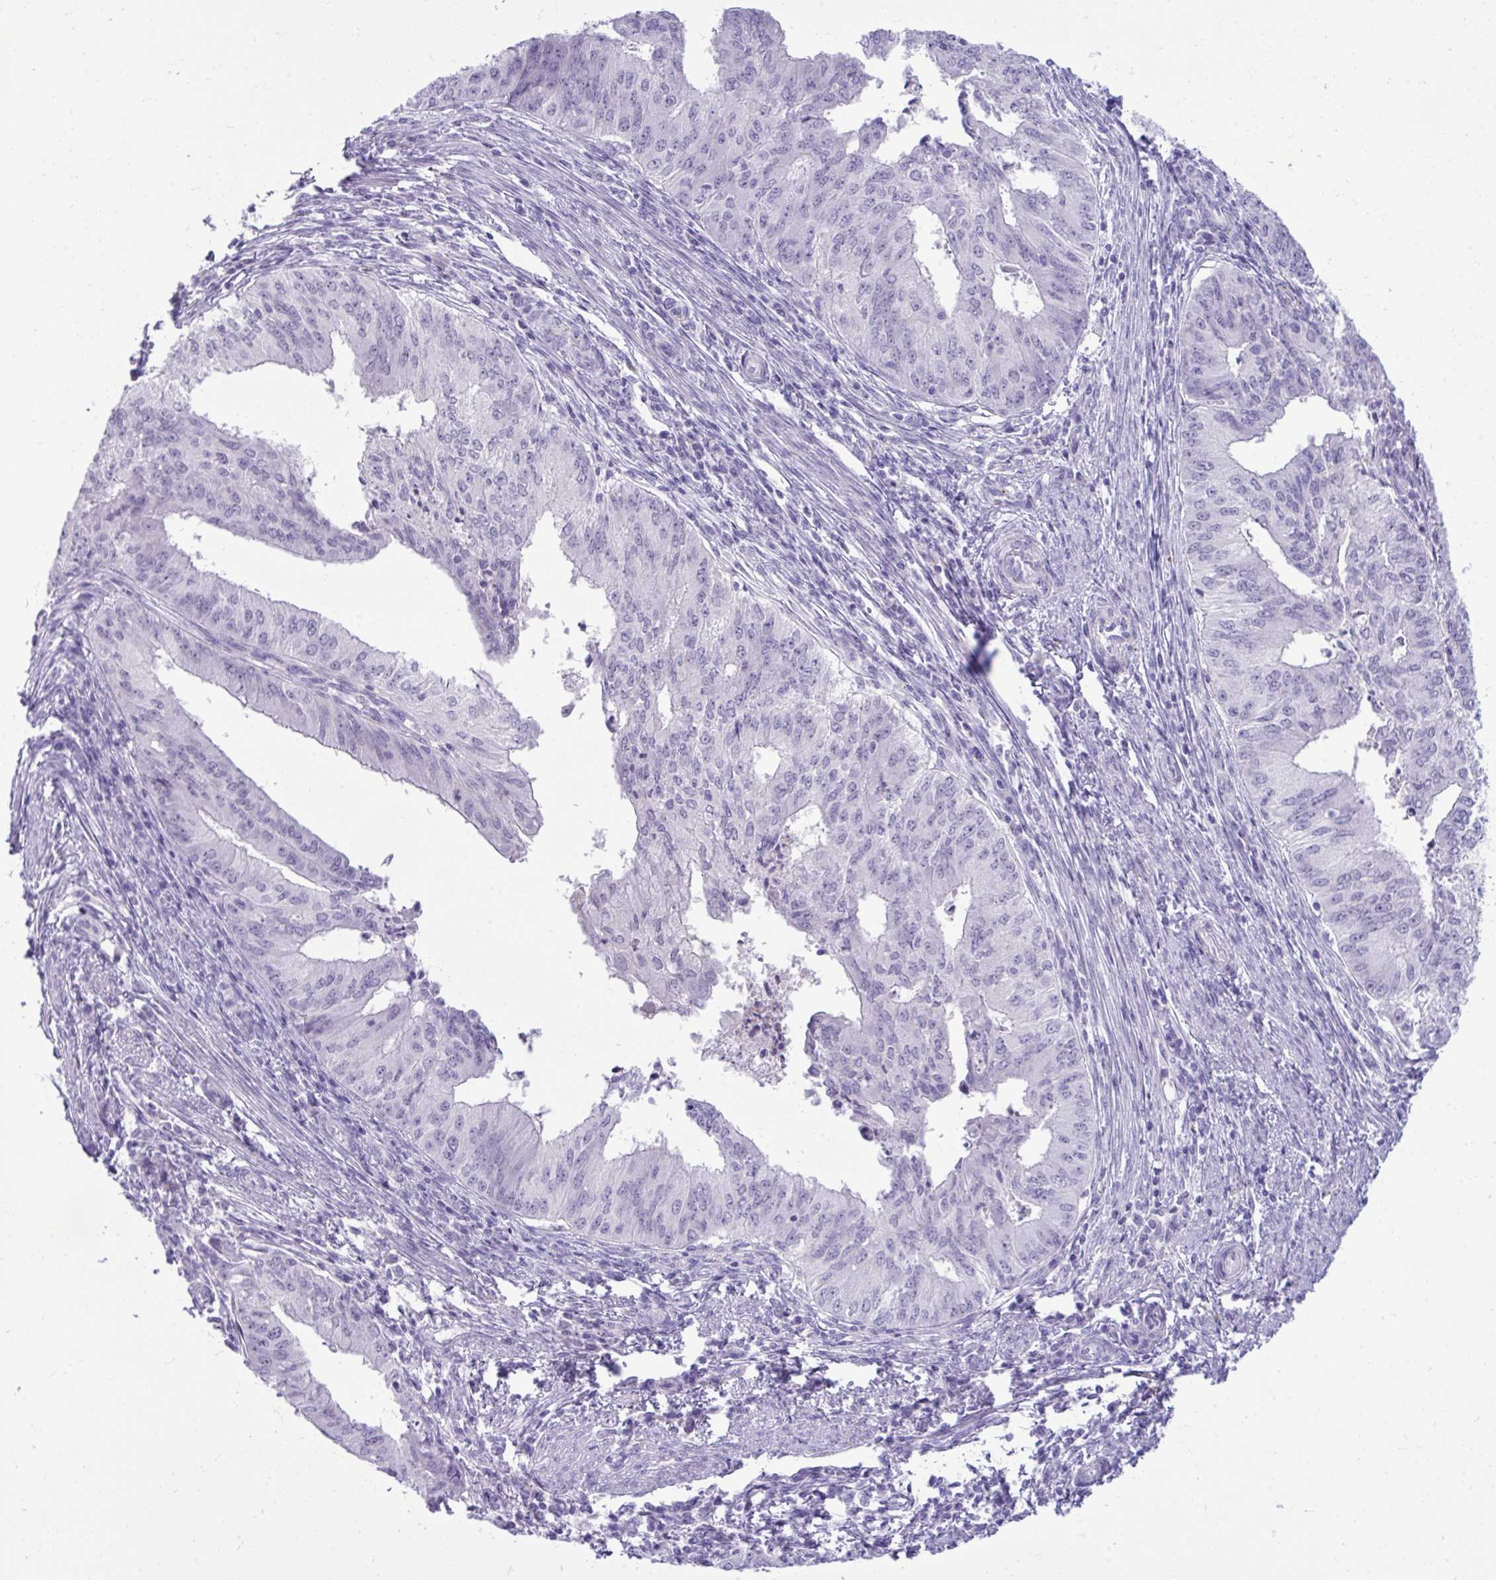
{"staining": {"intensity": "negative", "quantity": "none", "location": "none"}, "tissue": "endometrial cancer", "cell_type": "Tumor cells", "image_type": "cancer", "snomed": [{"axis": "morphology", "description": "Adenocarcinoma, NOS"}, {"axis": "topography", "description": "Endometrium"}], "caption": "DAB (3,3'-diaminobenzidine) immunohistochemical staining of endometrial adenocarcinoma exhibits no significant positivity in tumor cells.", "gene": "PIGZ", "patient": {"sex": "female", "age": 50}}